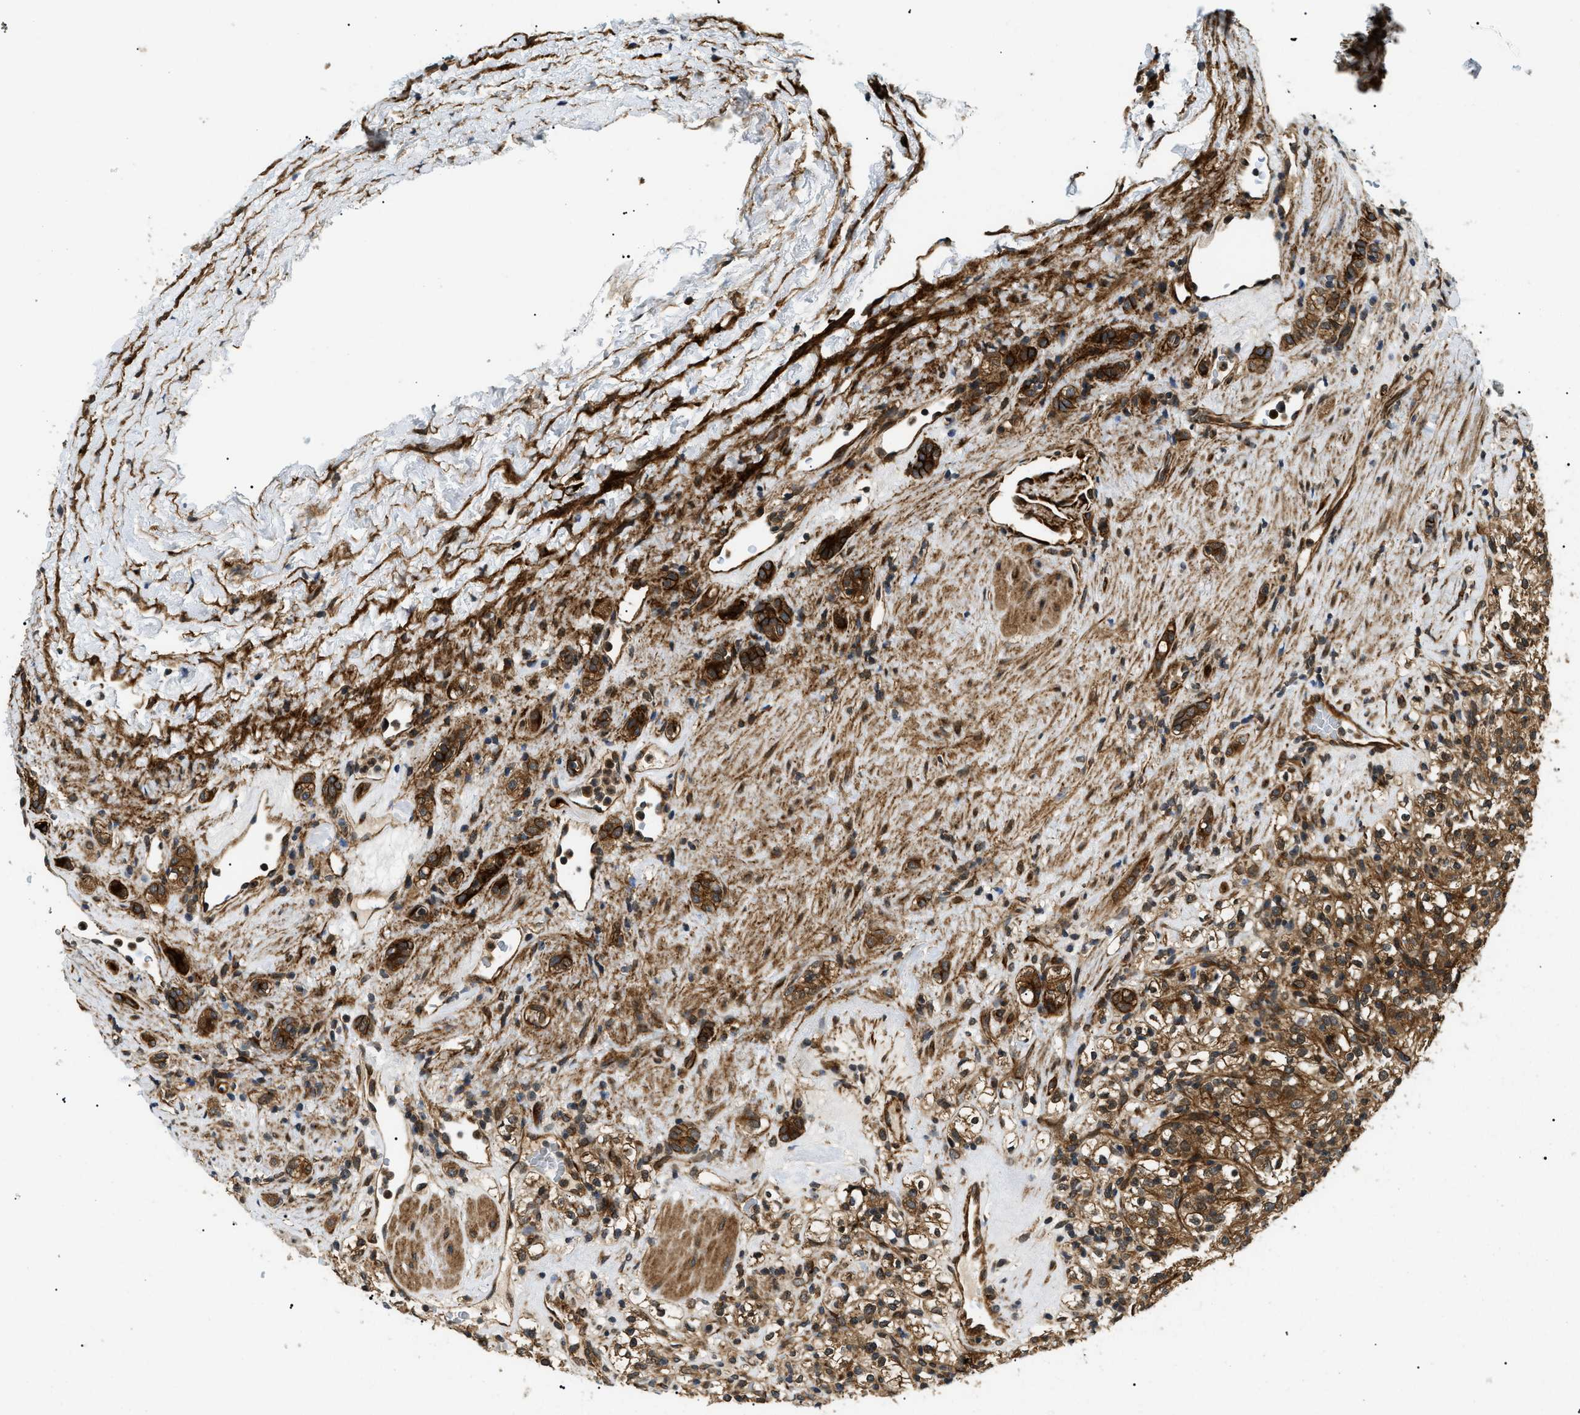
{"staining": {"intensity": "moderate", "quantity": ">75%", "location": "cytoplasmic/membranous"}, "tissue": "renal cancer", "cell_type": "Tumor cells", "image_type": "cancer", "snomed": [{"axis": "morphology", "description": "Normal tissue, NOS"}, {"axis": "morphology", "description": "Adenocarcinoma, NOS"}, {"axis": "topography", "description": "Kidney"}], "caption": "Renal cancer (adenocarcinoma) stained with a brown dye shows moderate cytoplasmic/membranous positive positivity in about >75% of tumor cells.", "gene": "ATP6AP1", "patient": {"sex": "female", "age": 72}}